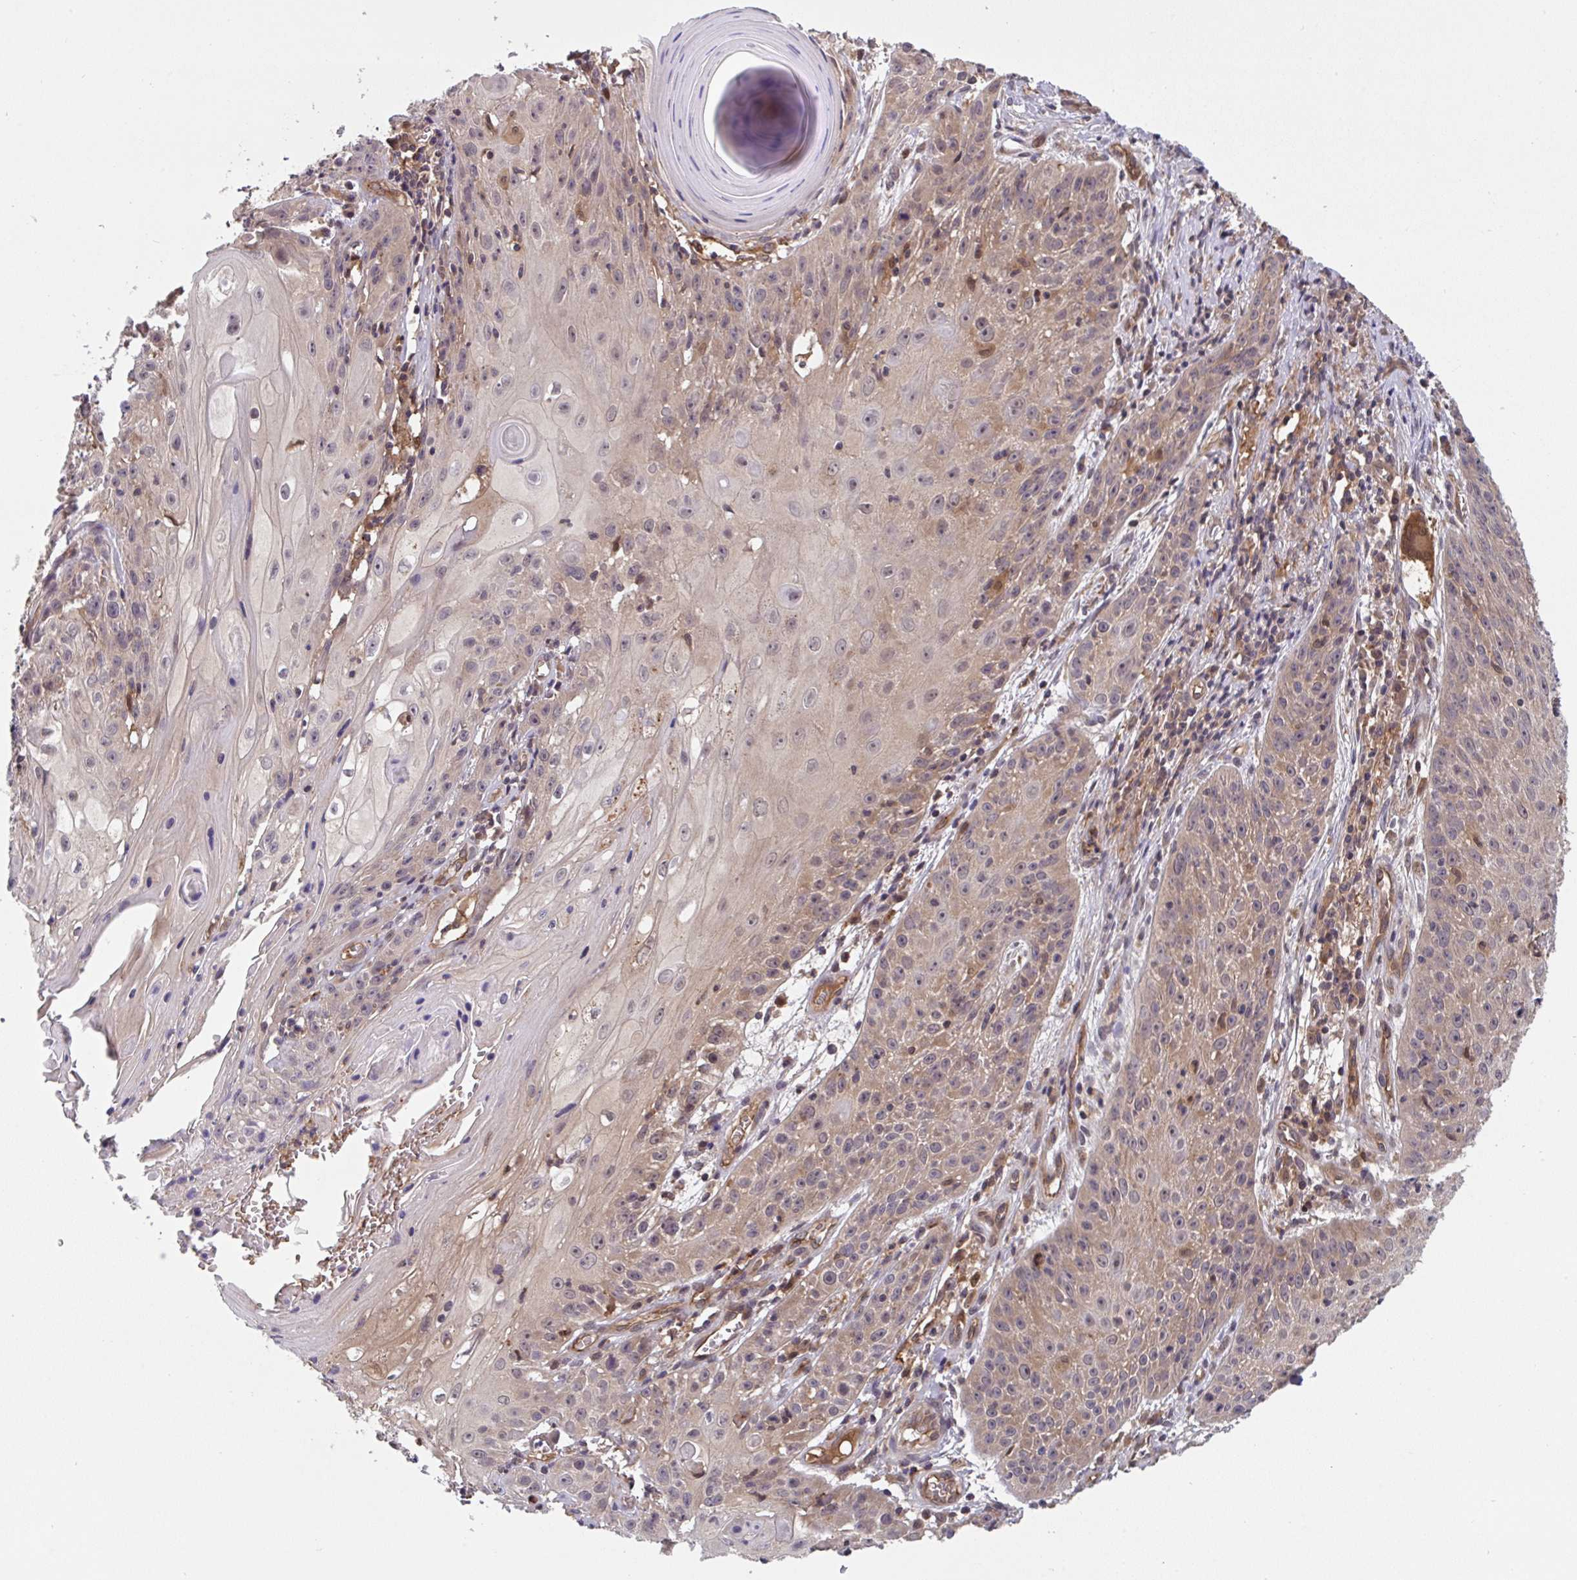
{"staining": {"intensity": "weak", "quantity": "25%-75%", "location": "cytoplasmic/membranous,nuclear"}, "tissue": "skin cancer", "cell_type": "Tumor cells", "image_type": "cancer", "snomed": [{"axis": "morphology", "description": "Squamous cell carcinoma, NOS"}, {"axis": "topography", "description": "Skin"}, {"axis": "topography", "description": "Vulva"}], "caption": "Immunohistochemistry (DAB) staining of human squamous cell carcinoma (skin) demonstrates weak cytoplasmic/membranous and nuclear protein staining in approximately 25%-75% of tumor cells. The protein is stained brown, and the nuclei are stained in blue (DAB (3,3'-diaminobenzidine) IHC with brightfield microscopy, high magnification).", "gene": "TIGAR", "patient": {"sex": "female", "age": 76}}